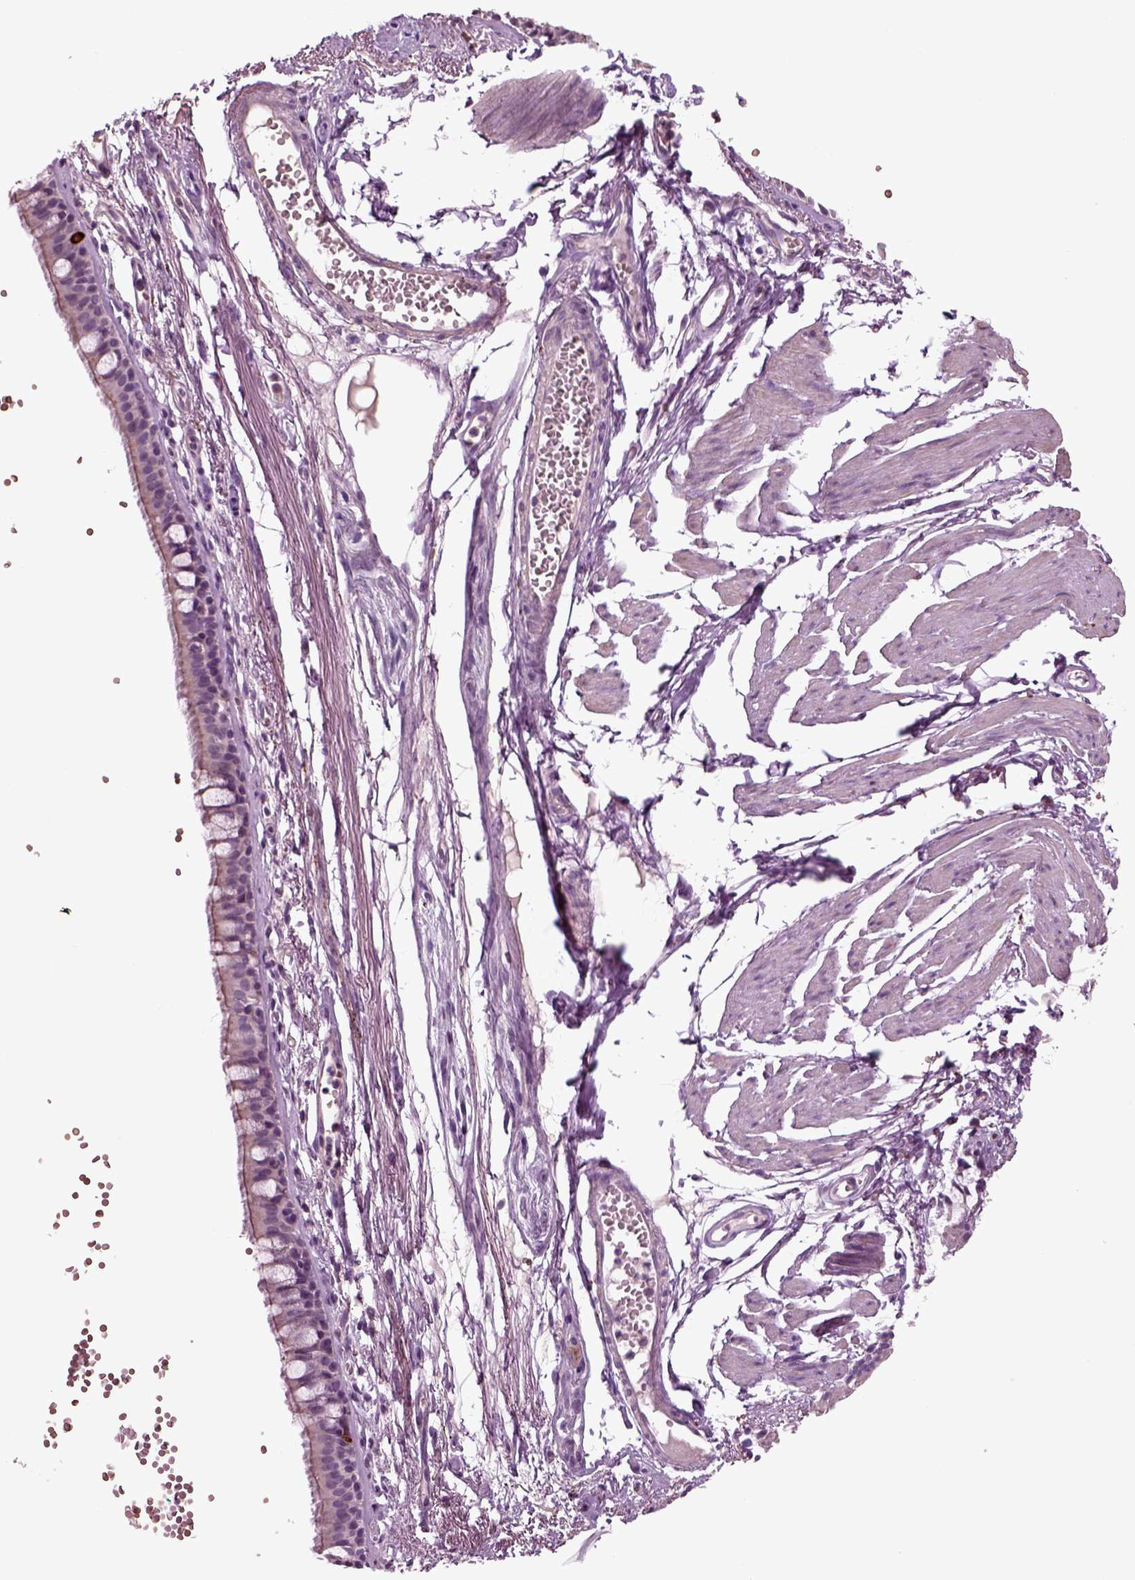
{"staining": {"intensity": "negative", "quantity": "none", "location": "none"}, "tissue": "soft tissue", "cell_type": "Fibroblasts", "image_type": "normal", "snomed": [{"axis": "morphology", "description": "Normal tissue, NOS"}, {"axis": "morphology", "description": "Squamous cell carcinoma, NOS"}, {"axis": "topography", "description": "Cartilage tissue"}, {"axis": "topography", "description": "Lung"}], "caption": "Immunohistochemistry photomicrograph of benign soft tissue: human soft tissue stained with DAB reveals no significant protein positivity in fibroblasts.", "gene": "CHGB", "patient": {"sex": "male", "age": 66}}